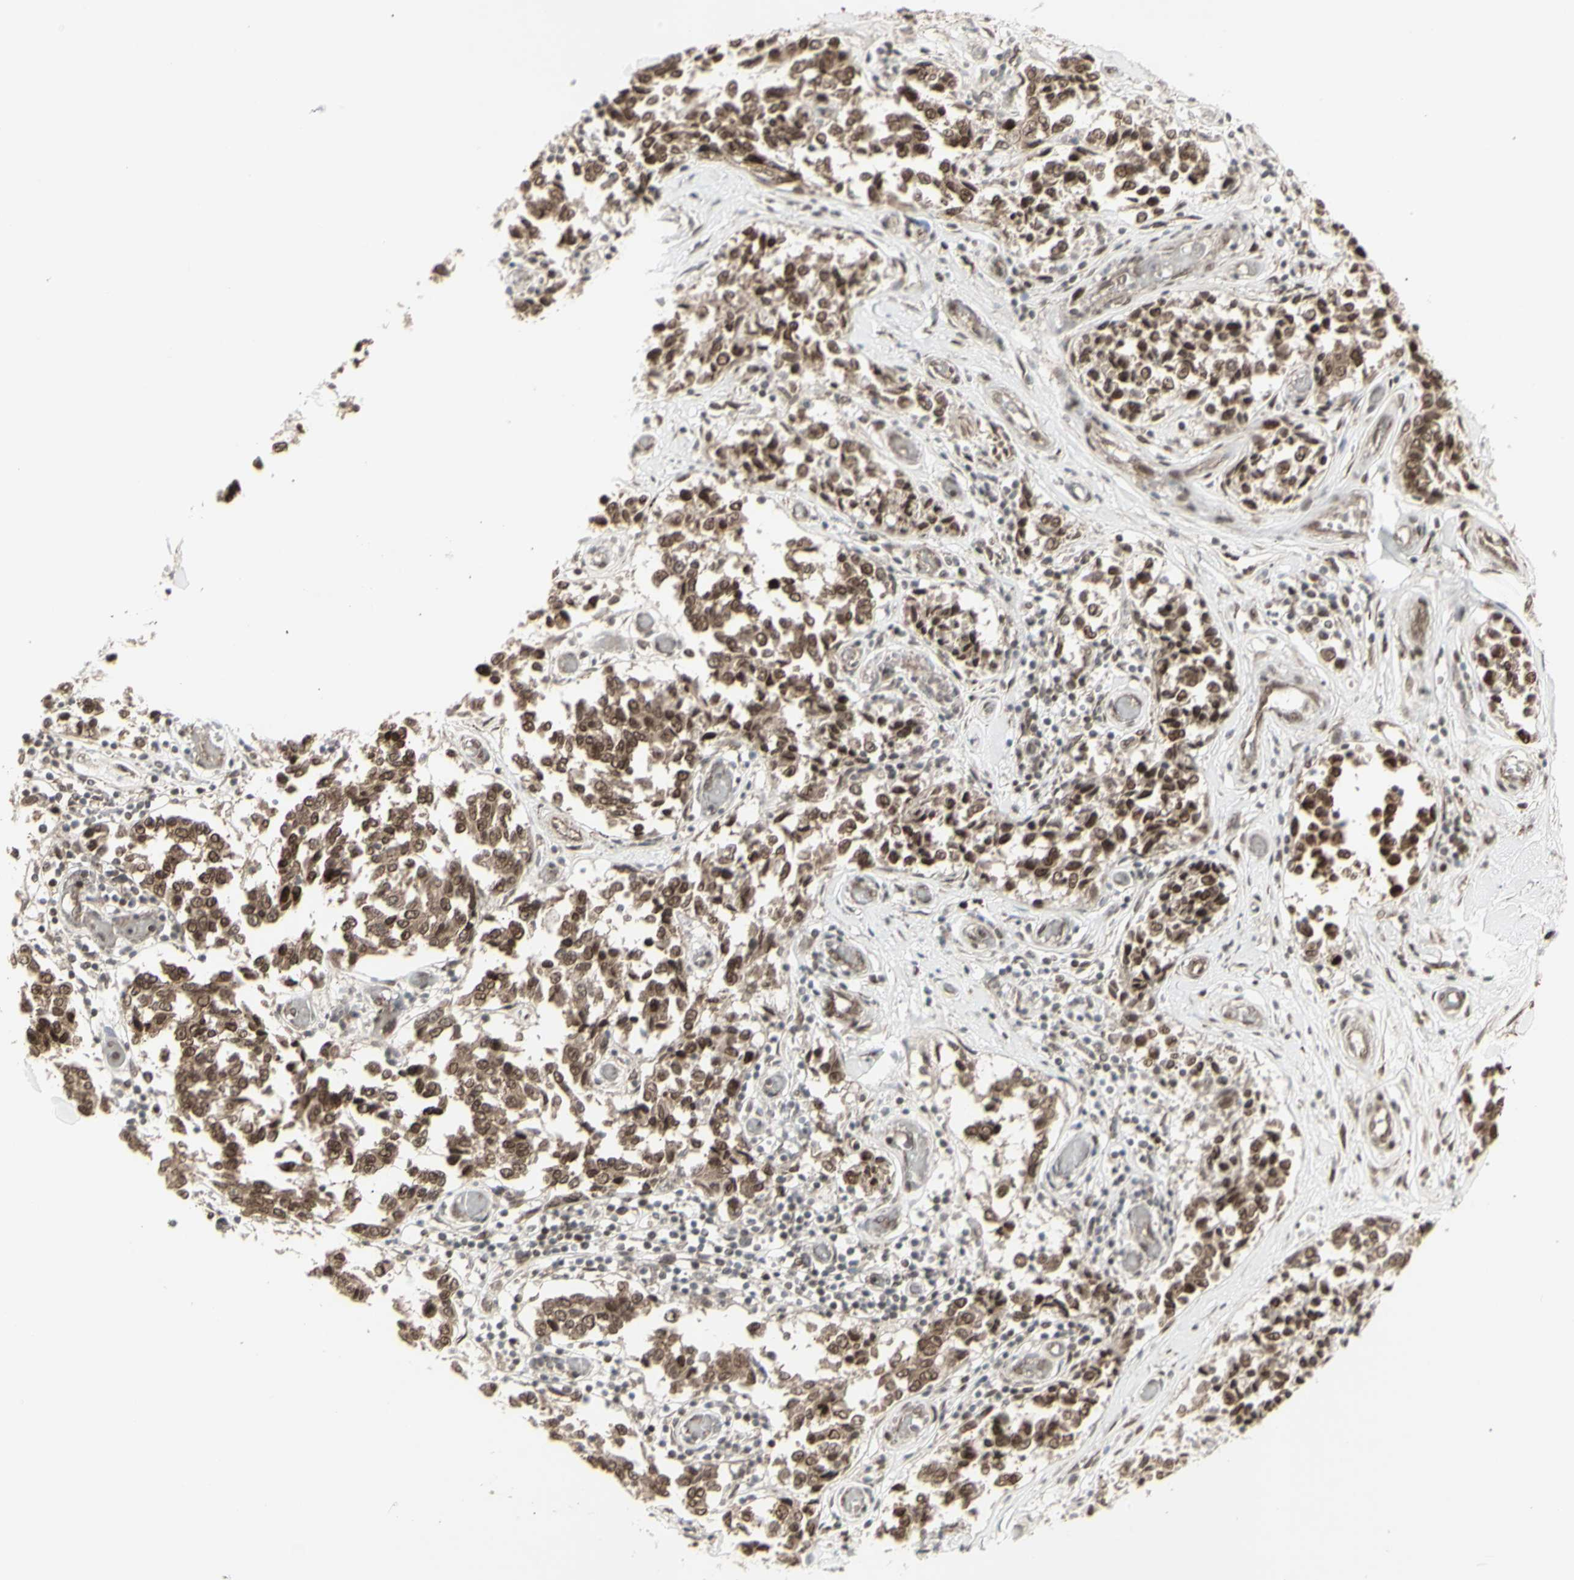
{"staining": {"intensity": "moderate", "quantity": ">75%", "location": "cytoplasmic/membranous,nuclear"}, "tissue": "melanoma", "cell_type": "Tumor cells", "image_type": "cancer", "snomed": [{"axis": "morphology", "description": "Malignant melanoma, NOS"}, {"axis": "topography", "description": "Skin"}], "caption": "High-magnification brightfield microscopy of malignant melanoma stained with DAB (brown) and counterstained with hematoxylin (blue). tumor cells exhibit moderate cytoplasmic/membranous and nuclear expression is identified in approximately>75% of cells.", "gene": "CBX1", "patient": {"sex": "female", "age": 64}}